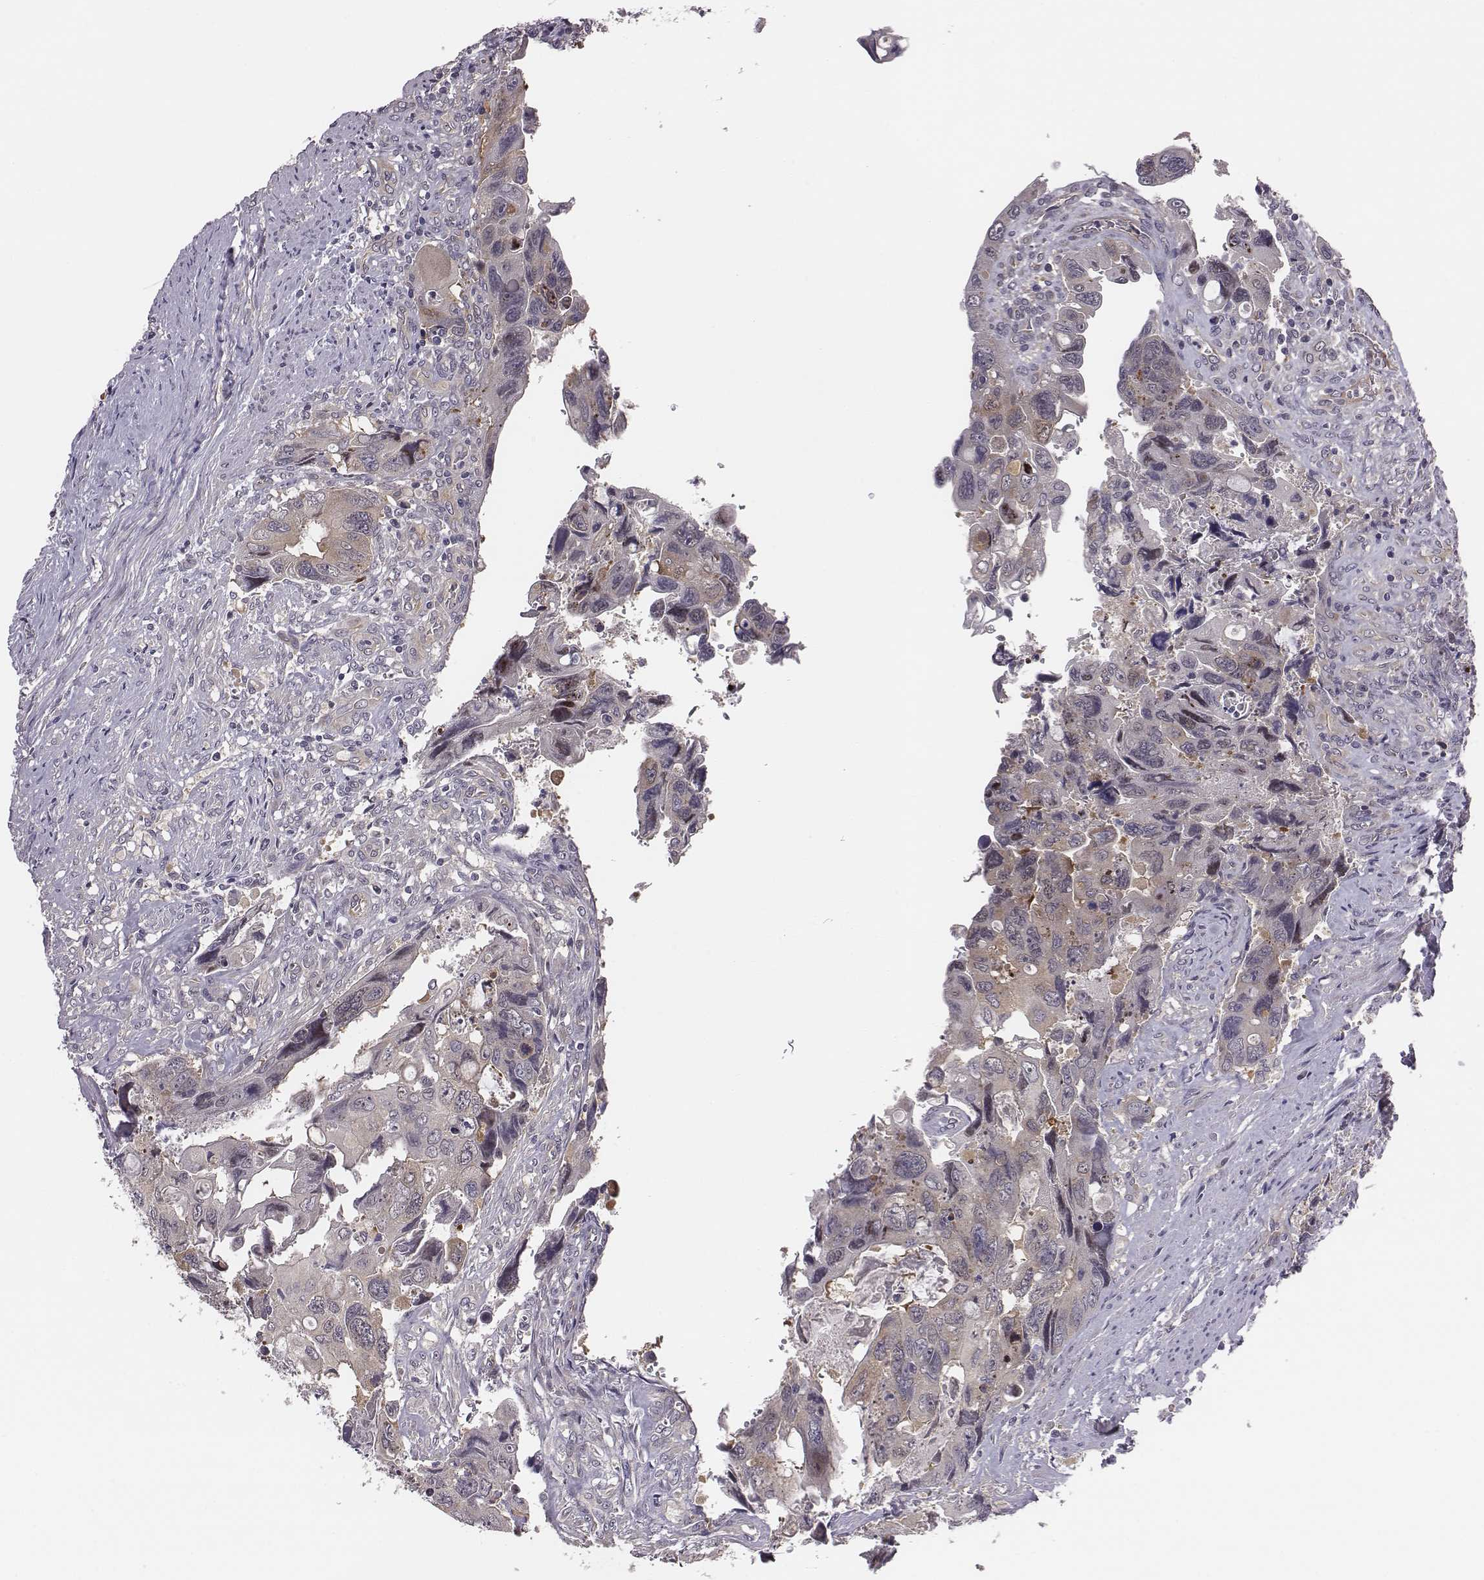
{"staining": {"intensity": "weak", "quantity": ">75%", "location": "cytoplasmic/membranous"}, "tissue": "colorectal cancer", "cell_type": "Tumor cells", "image_type": "cancer", "snomed": [{"axis": "morphology", "description": "Adenocarcinoma, NOS"}, {"axis": "topography", "description": "Rectum"}], "caption": "Immunohistochemistry micrograph of neoplastic tissue: colorectal cancer (adenocarcinoma) stained using immunohistochemistry reveals low levels of weak protein expression localized specifically in the cytoplasmic/membranous of tumor cells, appearing as a cytoplasmic/membranous brown color.", "gene": "SMURF2", "patient": {"sex": "male", "age": 62}}